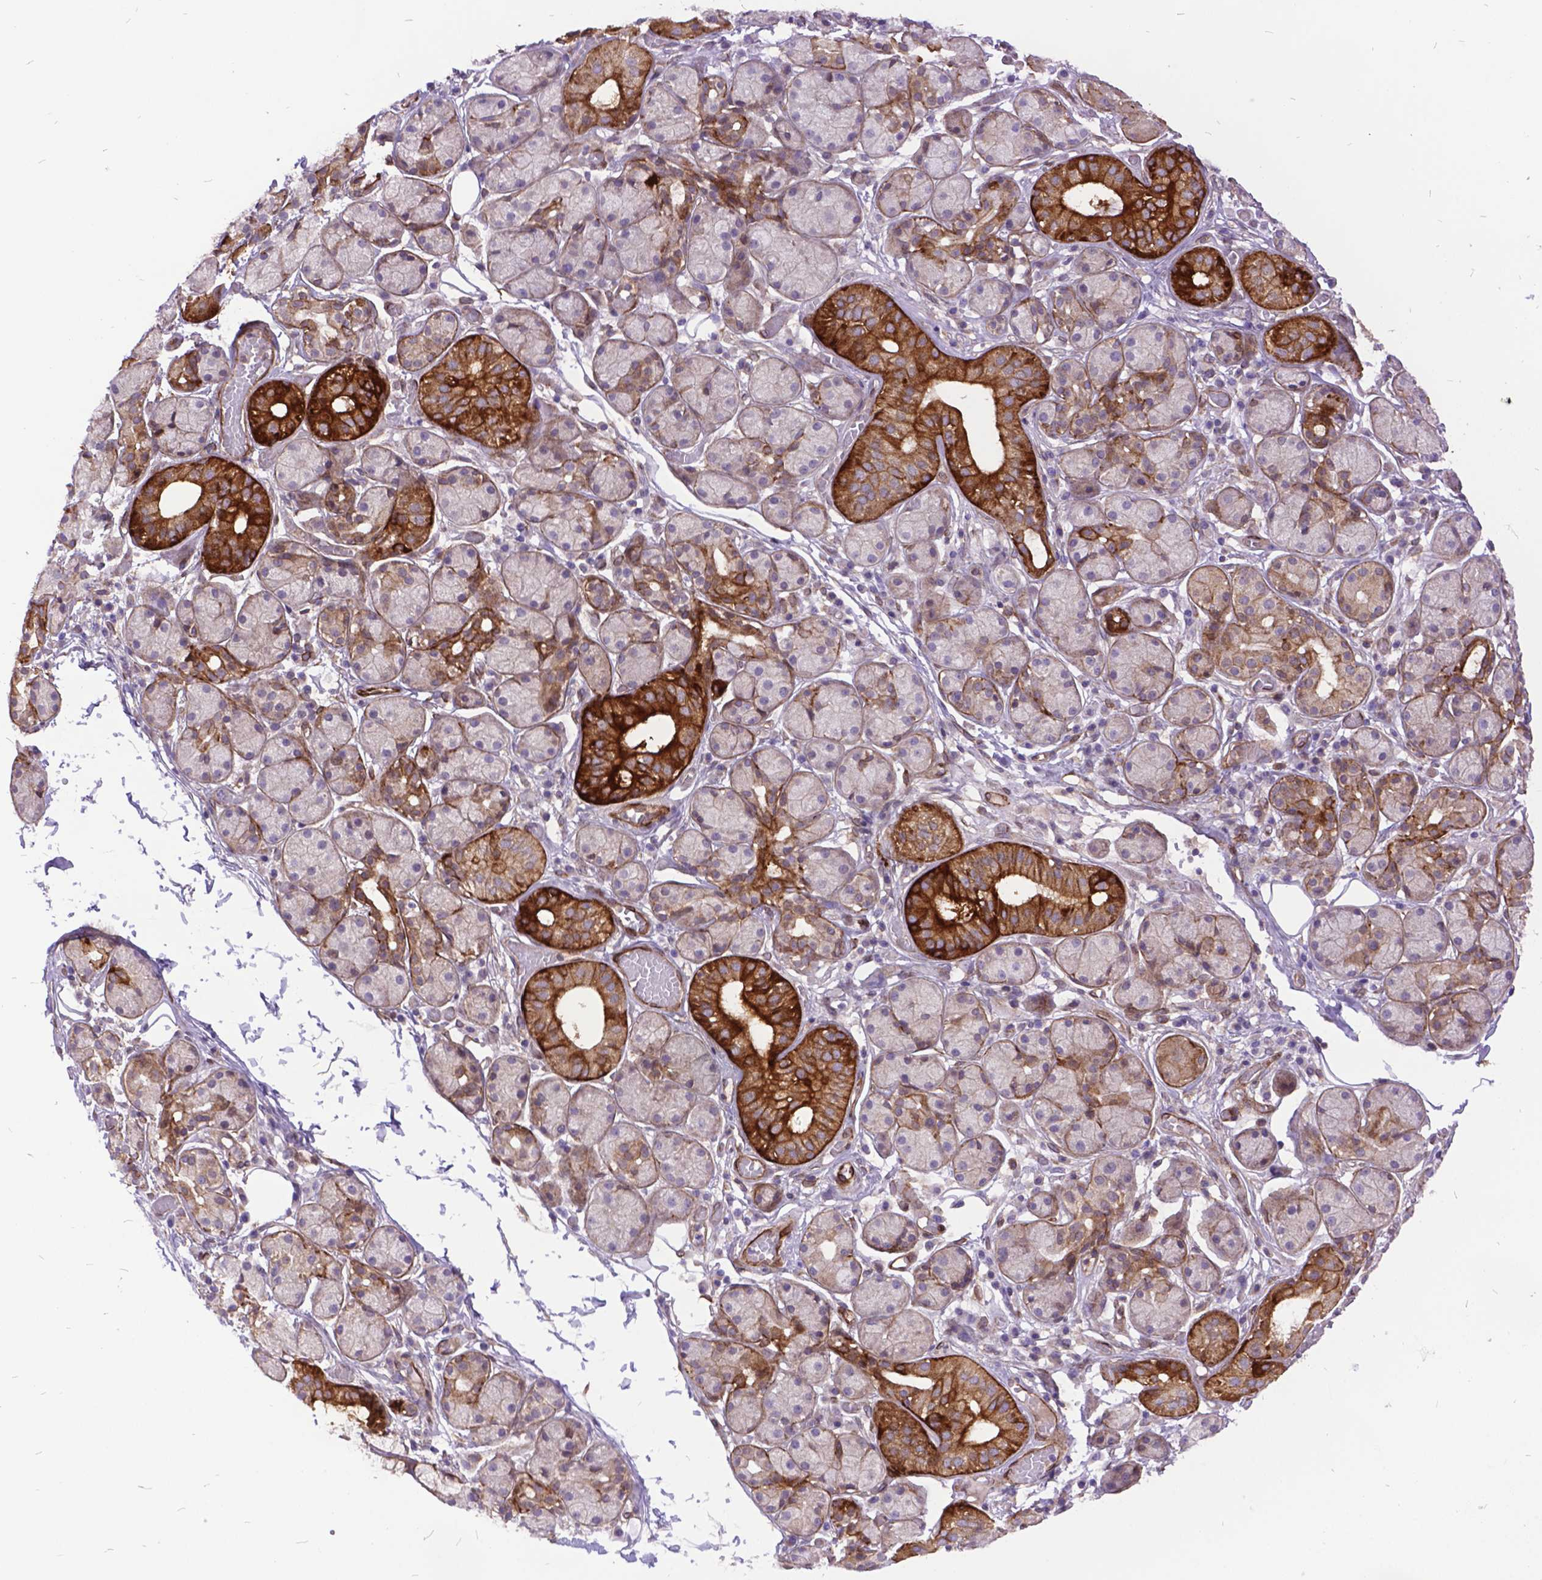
{"staining": {"intensity": "moderate", "quantity": "<25%", "location": "cytoplasmic/membranous"}, "tissue": "salivary gland", "cell_type": "Glandular cells", "image_type": "normal", "snomed": [{"axis": "morphology", "description": "Normal tissue, NOS"}, {"axis": "topography", "description": "Salivary gland"}, {"axis": "topography", "description": "Peripheral nerve tissue"}], "caption": "IHC image of benign salivary gland: human salivary gland stained using immunohistochemistry reveals low levels of moderate protein expression localized specifically in the cytoplasmic/membranous of glandular cells, appearing as a cytoplasmic/membranous brown color.", "gene": "GRB7", "patient": {"sex": "male", "age": 71}}